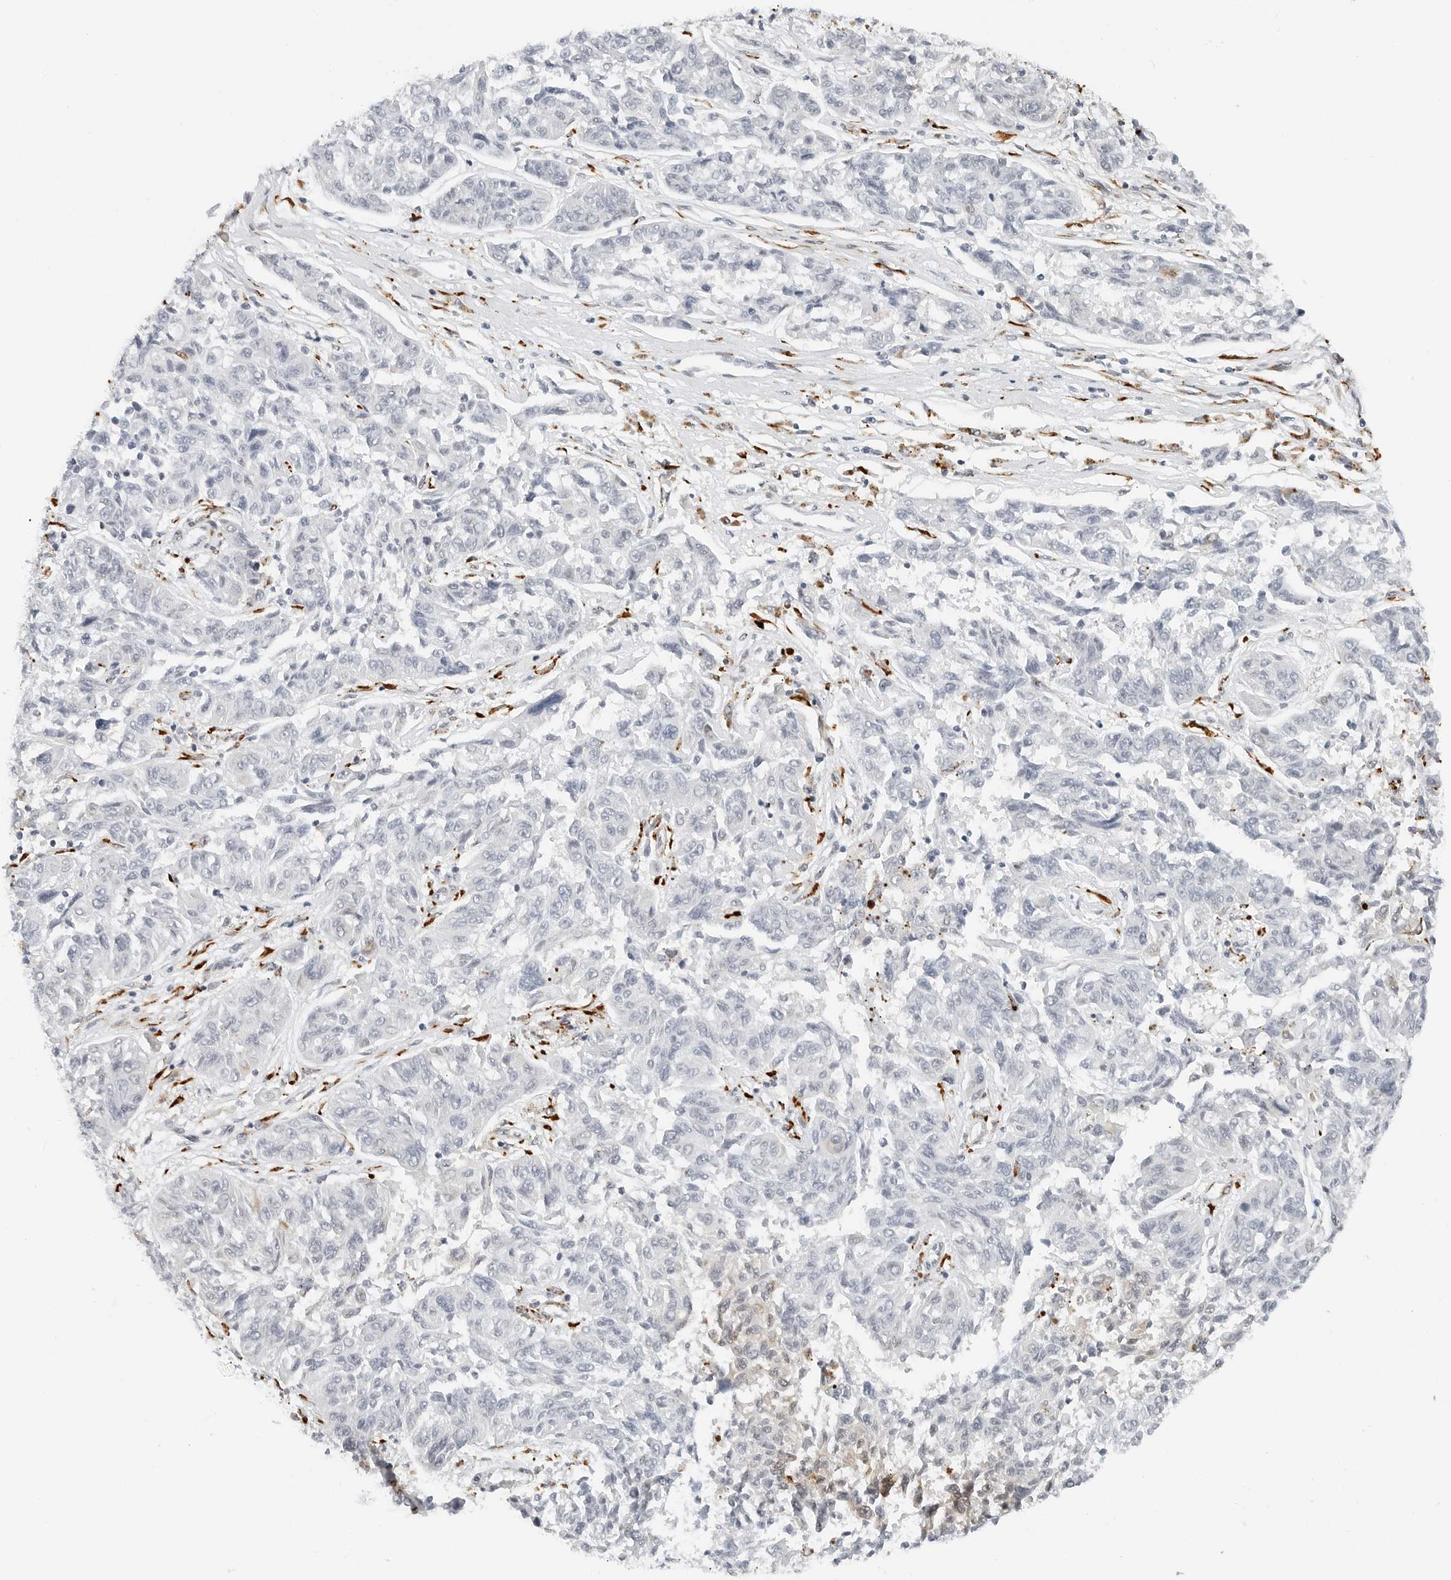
{"staining": {"intensity": "negative", "quantity": "none", "location": "none"}, "tissue": "melanoma", "cell_type": "Tumor cells", "image_type": "cancer", "snomed": [{"axis": "morphology", "description": "Malignant melanoma, NOS"}, {"axis": "topography", "description": "Skin"}], "caption": "High power microscopy micrograph of an immunohistochemistry (IHC) histopathology image of malignant melanoma, revealing no significant positivity in tumor cells.", "gene": "P4HA2", "patient": {"sex": "male", "age": 53}}